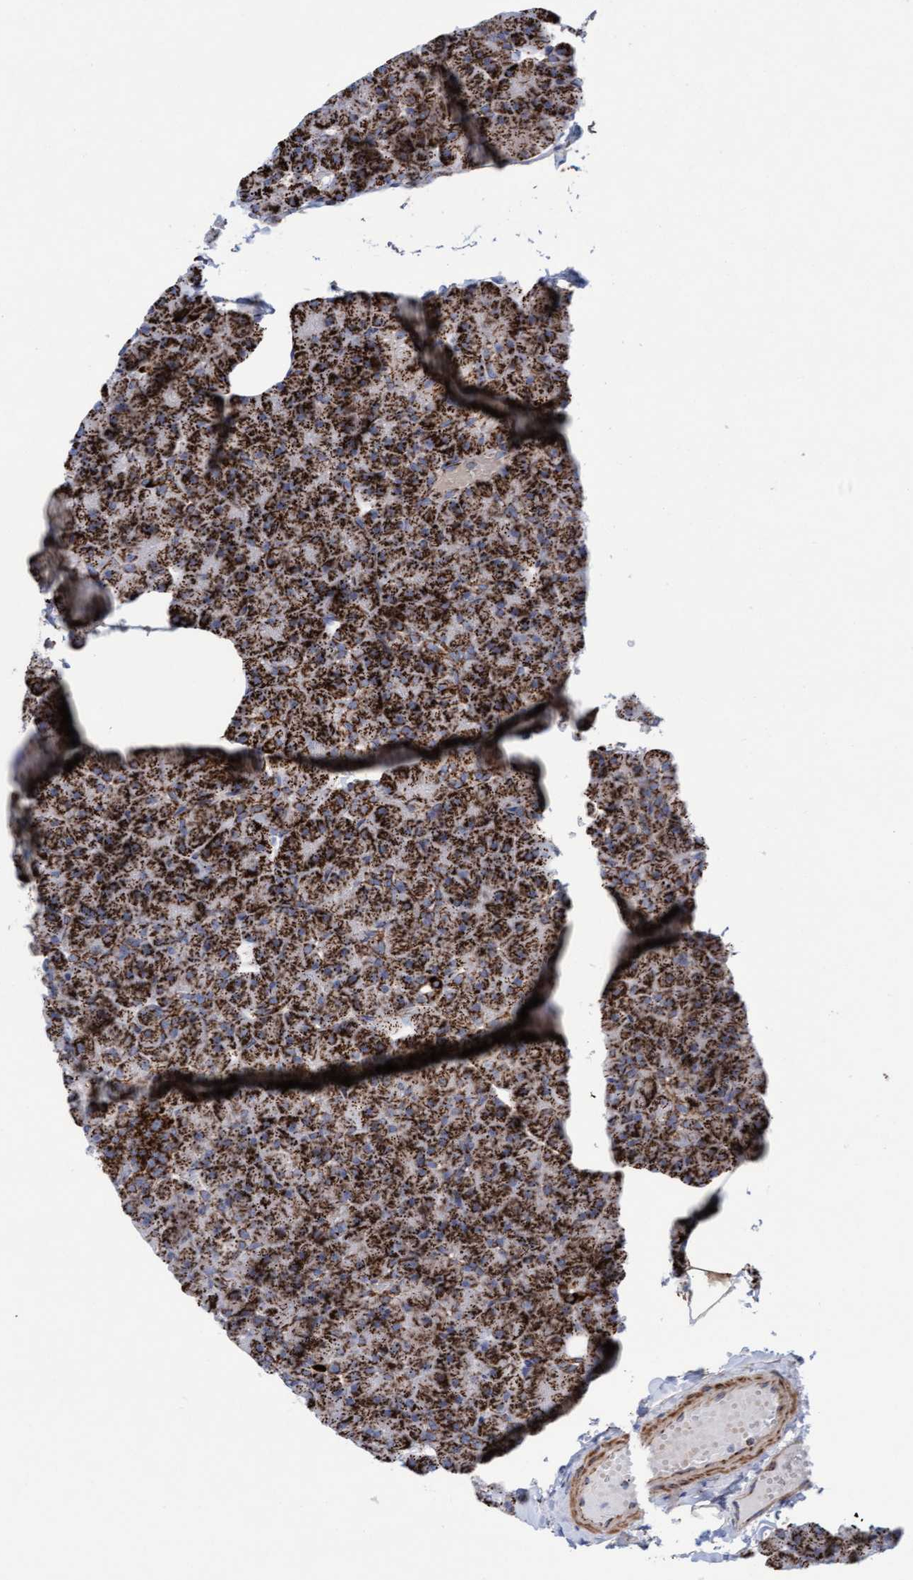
{"staining": {"intensity": "strong", "quantity": ">75%", "location": "cytoplasmic/membranous"}, "tissue": "pancreas", "cell_type": "Exocrine glandular cells", "image_type": "normal", "snomed": [{"axis": "morphology", "description": "Normal tissue, NOS"}, {"axis": "topography", "description": "Pancreas"}], "caption": "Normal pancreas displays strong cytoplasmic/membranous staining in approximately >75% of exocrine glandular cells, visualized by immunohistochemistry.", "gene": "GGTA1", "patient": {"sex": "male", "age": 35}}